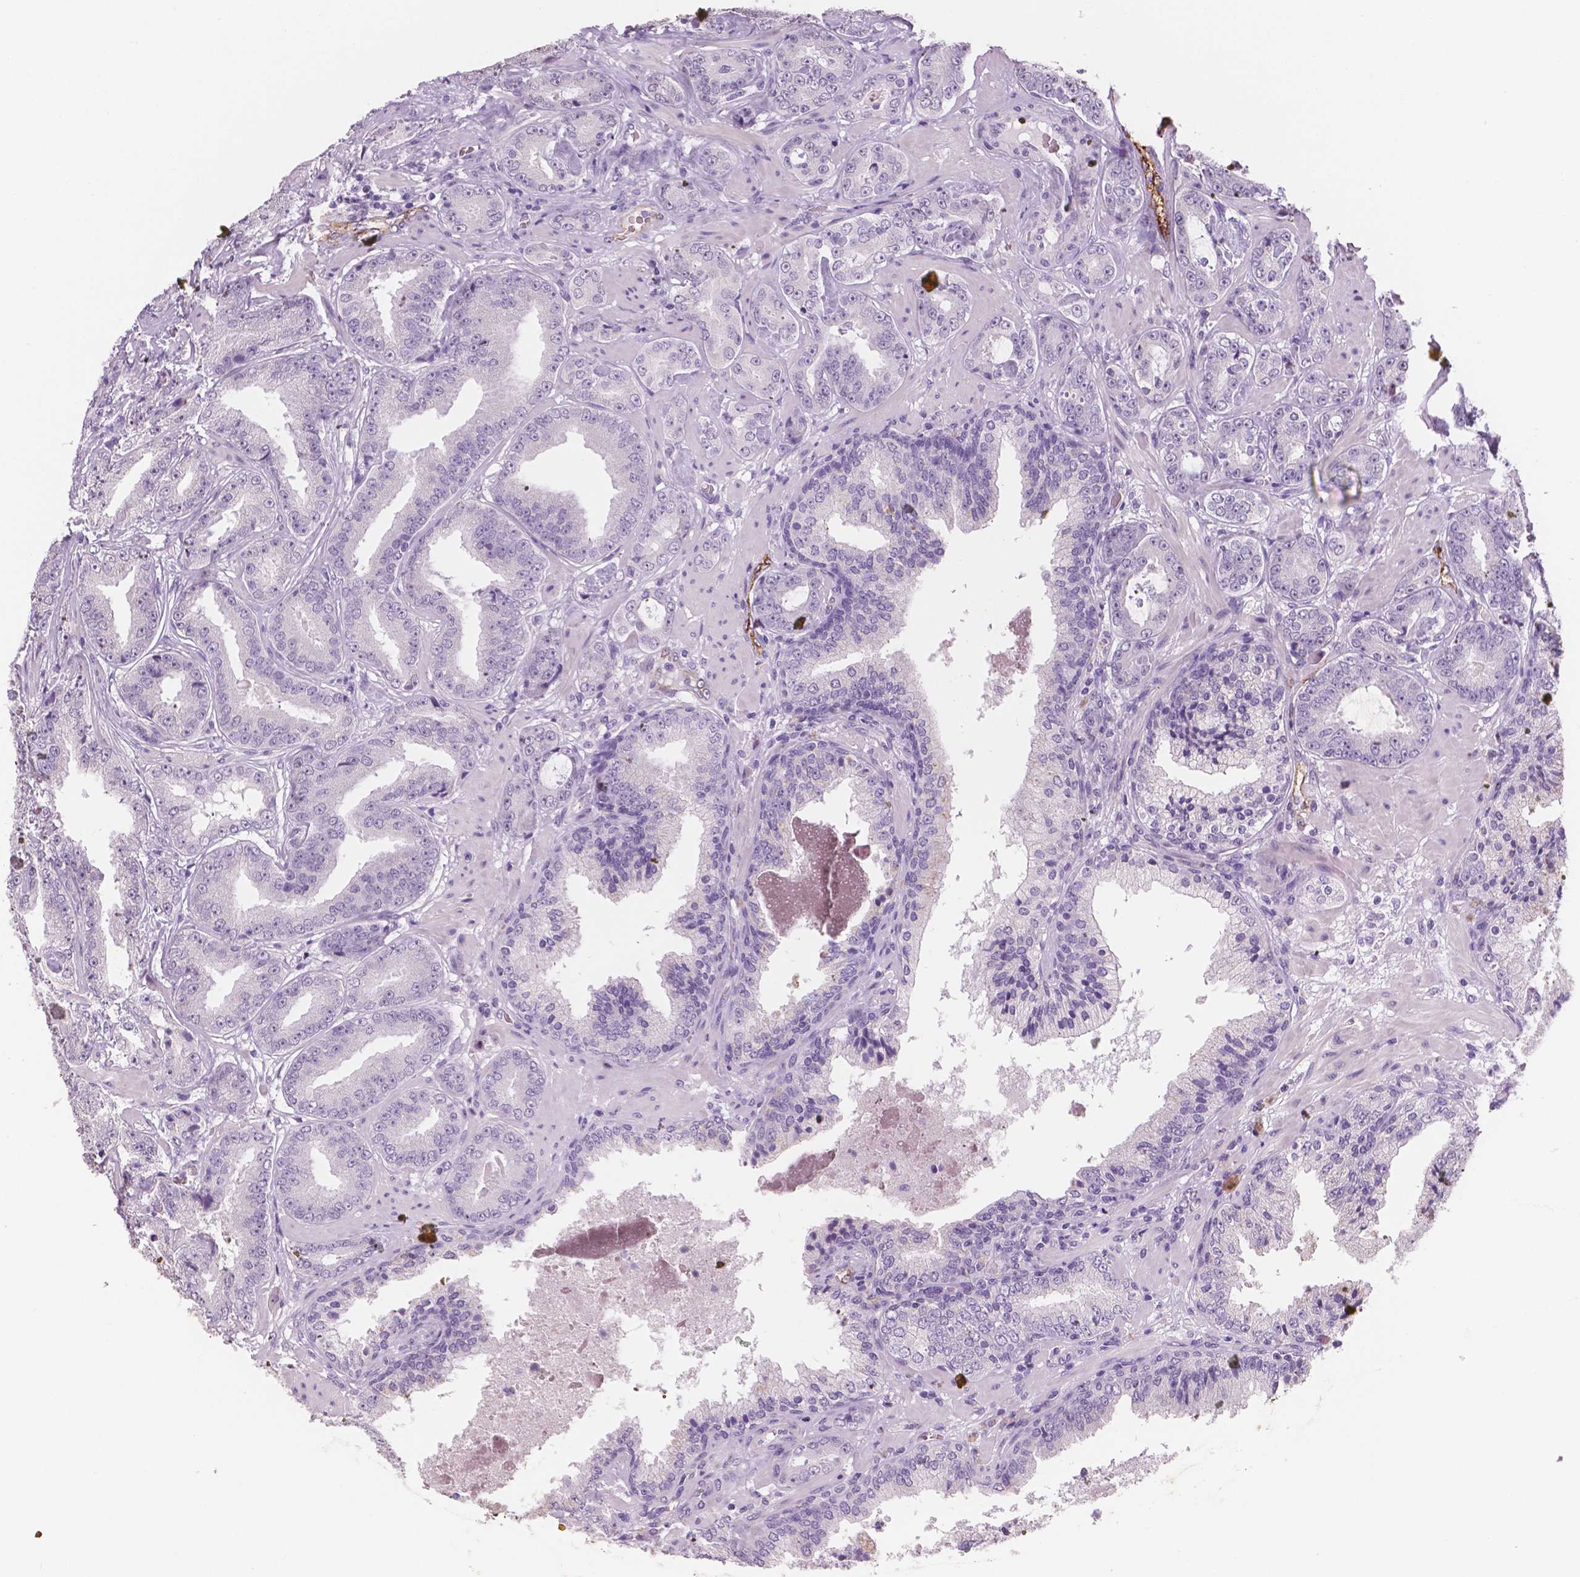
{"staining": {"intensity": "negative", "quantity": "none", "location": "none"}, "tissue": "prostate cancer", "cell_type": "Tumor cells", "image_type": "cancer", "snomed": [{"axis": "morphology", "description": "Adenocarcinoma, Low grade"}, {"axis": "topography", "description": "Prostate"}], "caption": "This is a histopathology image of immunohistochemistry staining of prostate cancer, which shows no positivity in tumor cells. (IHC, brightfield microscopy, high magnification).", "gene": "TSPAN7", "patient": {"sex": "male", "age": 60}}